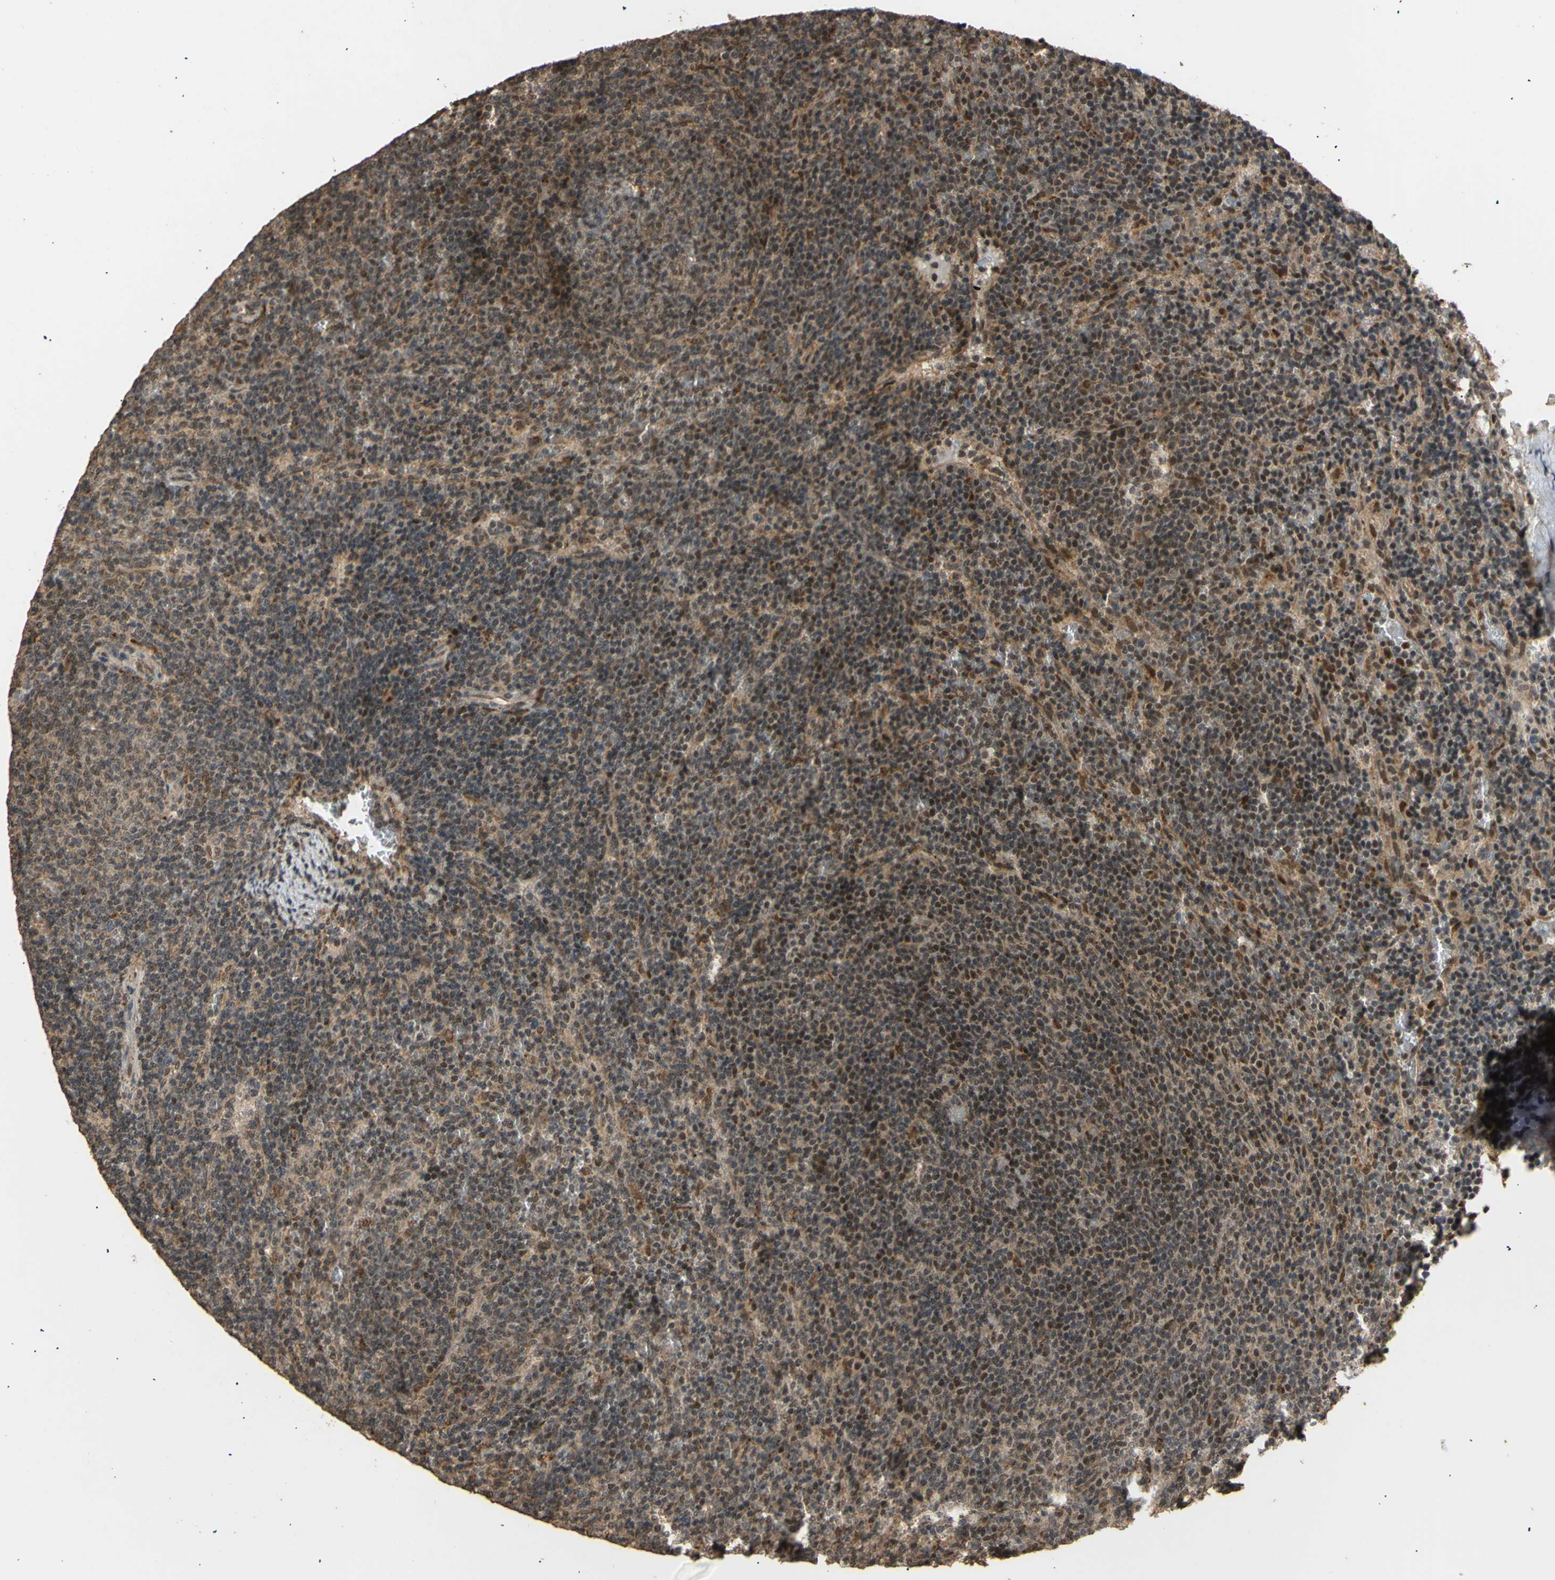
{"staining": {"intensity": "moderate", "quantity": "<25%", "location": "nuclear"}, "tissue": "lymphoma", "cell_type": "Tumor cells", "image_type": "cancer", "snomed": [{"axis": "morphology", "description": "Malignant lymphoma, non-Hodgkin's type, Low grade"}, {"axis": "topography", "description": "Spleen"}], "caption": "Human lymphoma stained with a protein marker reveals moderate staining in tumor cells.", "gene": "GTF2E2", "patient": {"sex": "female", "age": 50}}